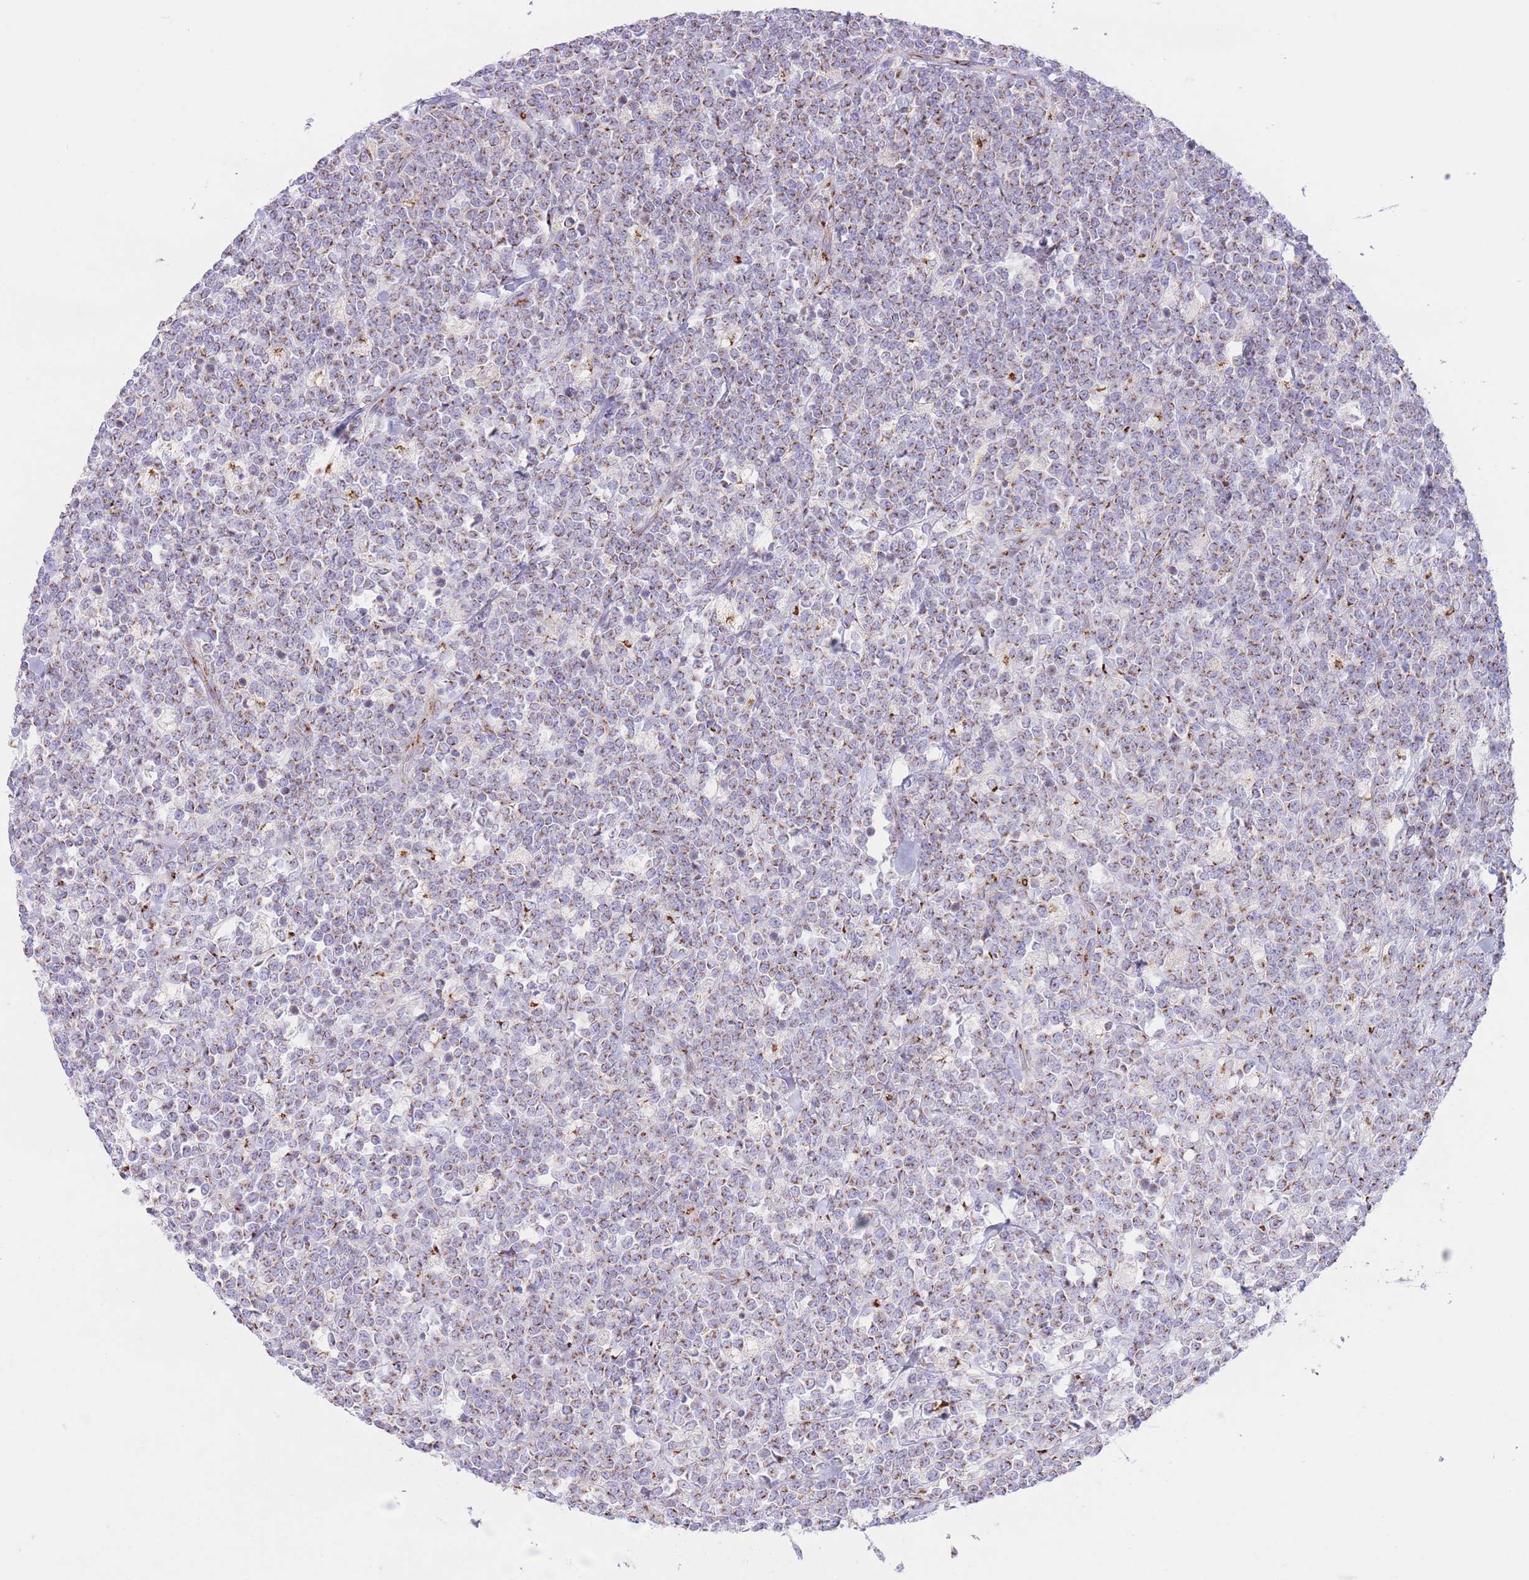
{"staining": {"intensity": "weak", "quantity": "25%-75%", "location": "cytoplasmic/membranous"}, "tissue": "lymphoma", "cell_type": "Tumor cells", "image_type": "cancer", "snomed": [{"axis": "morphology", "description": "Malignant lymphoma, non-Hodgkin's type, High grade"}, {"axis": "topography", "description": "Small intestine"}], "caption": "About 25%-75% of tumor cells in malignant lymphoma, non-Hodgkin's type (high-grade) show weak cytoplasmic/membranous protein staining as visualized by brown immunohistochemical staining.", "gene": "MPND", "patient": {"sex": "male", "age": 8}}